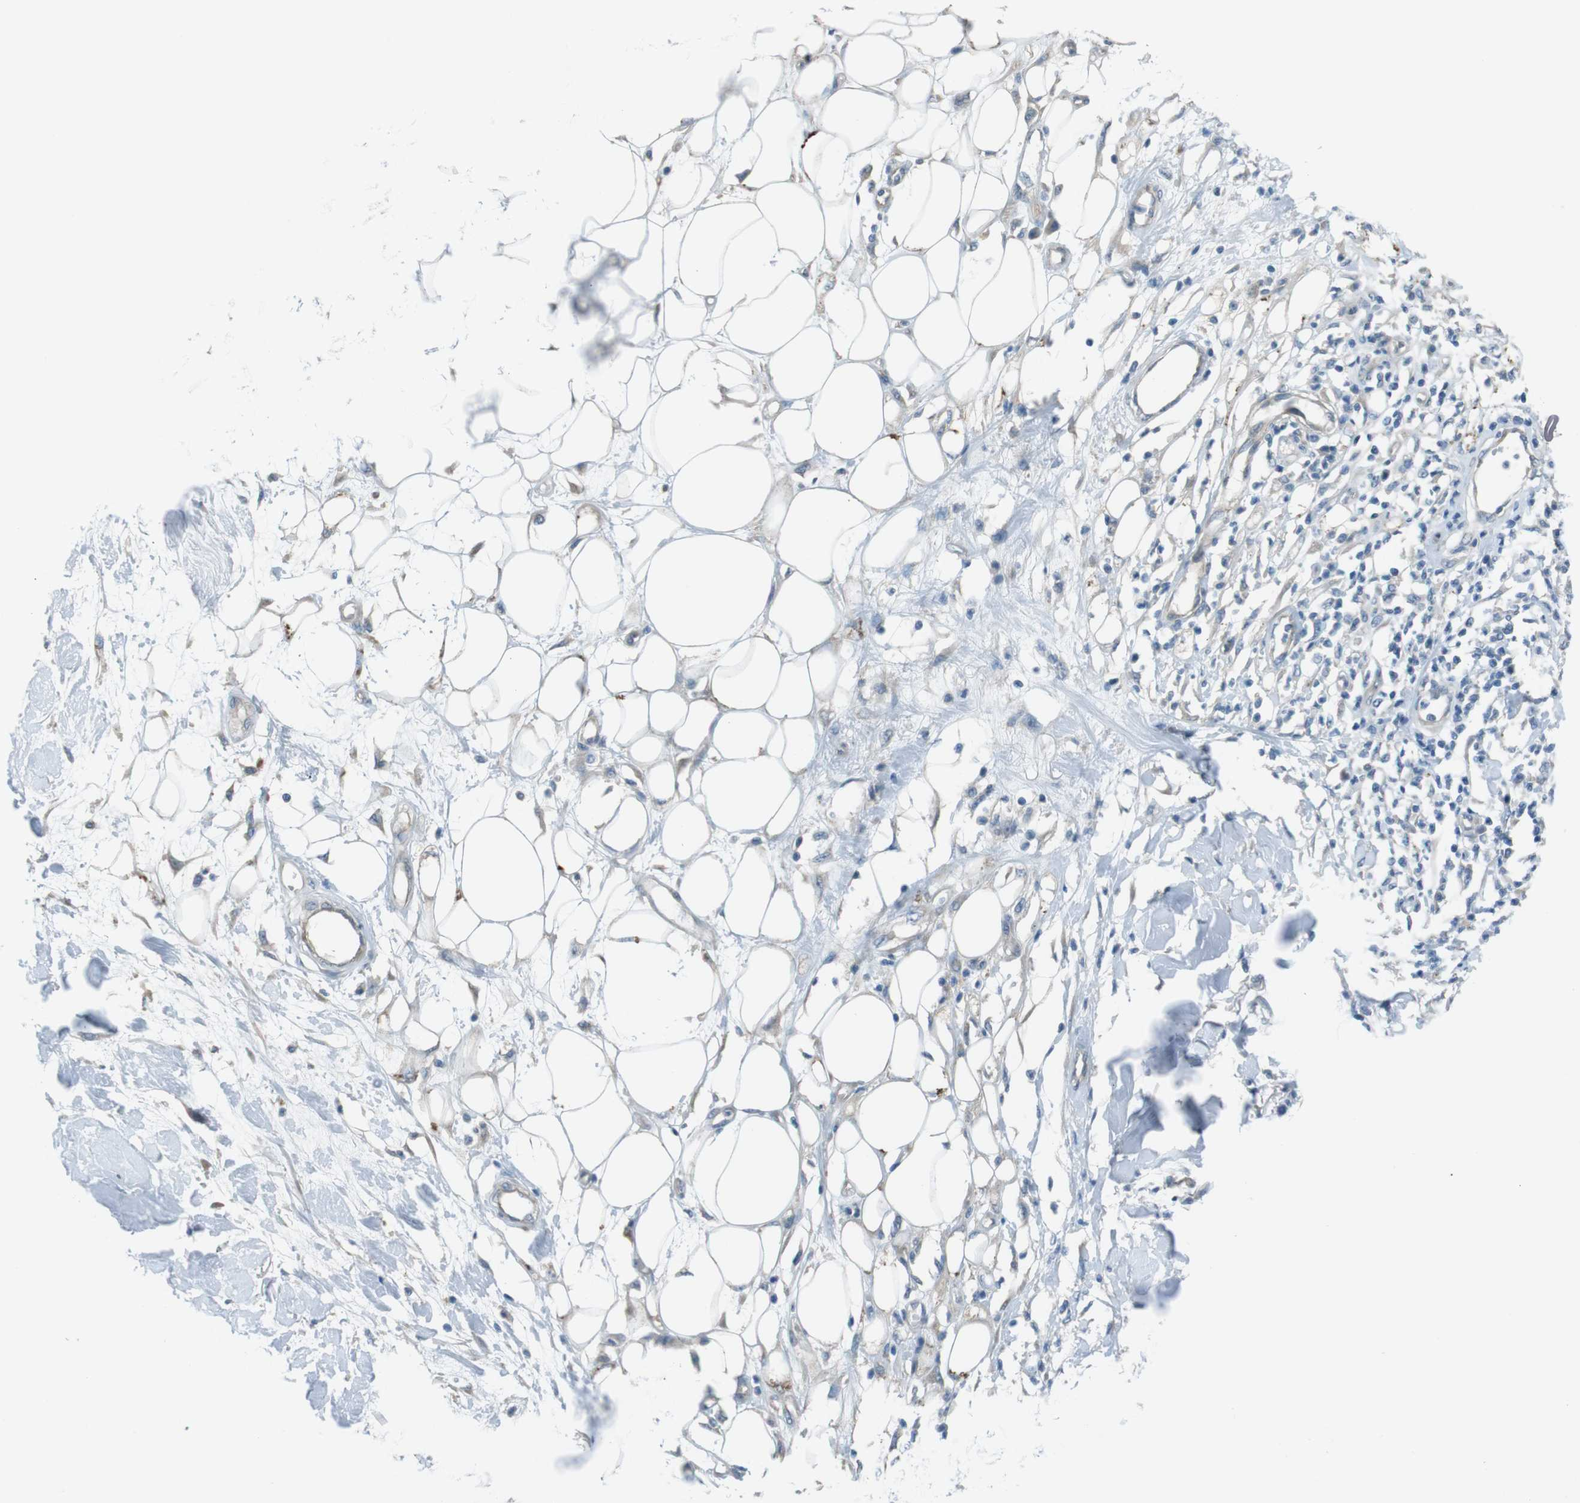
{"staining": {"intensity": "negative", "quantity": "none", "location": "none"}, "tissue": "adipose tissue", "cell_type": "Adipocytes", "image_type": "normal", "snomed": [{"axis": "morphology", "description": "Normal tissue, NOS"}, {"axis": "morphology", "description": "Squamous cell carcinoma, NOS"}, {"axis": "topography", "description": "Skin"}, {"axis": "topography", "description": "Peripheral nerve tissue"}], "caption": "Adipocytes show no significant protein expression in normal adipose tissue. Brightfield microscopy of immunohistochemistry stained with DAB (brown) and hematoxylin (blue), captured at high magnification.", "gene": "TMEM41B", "patient": {"sex": "male", "age": 83}}